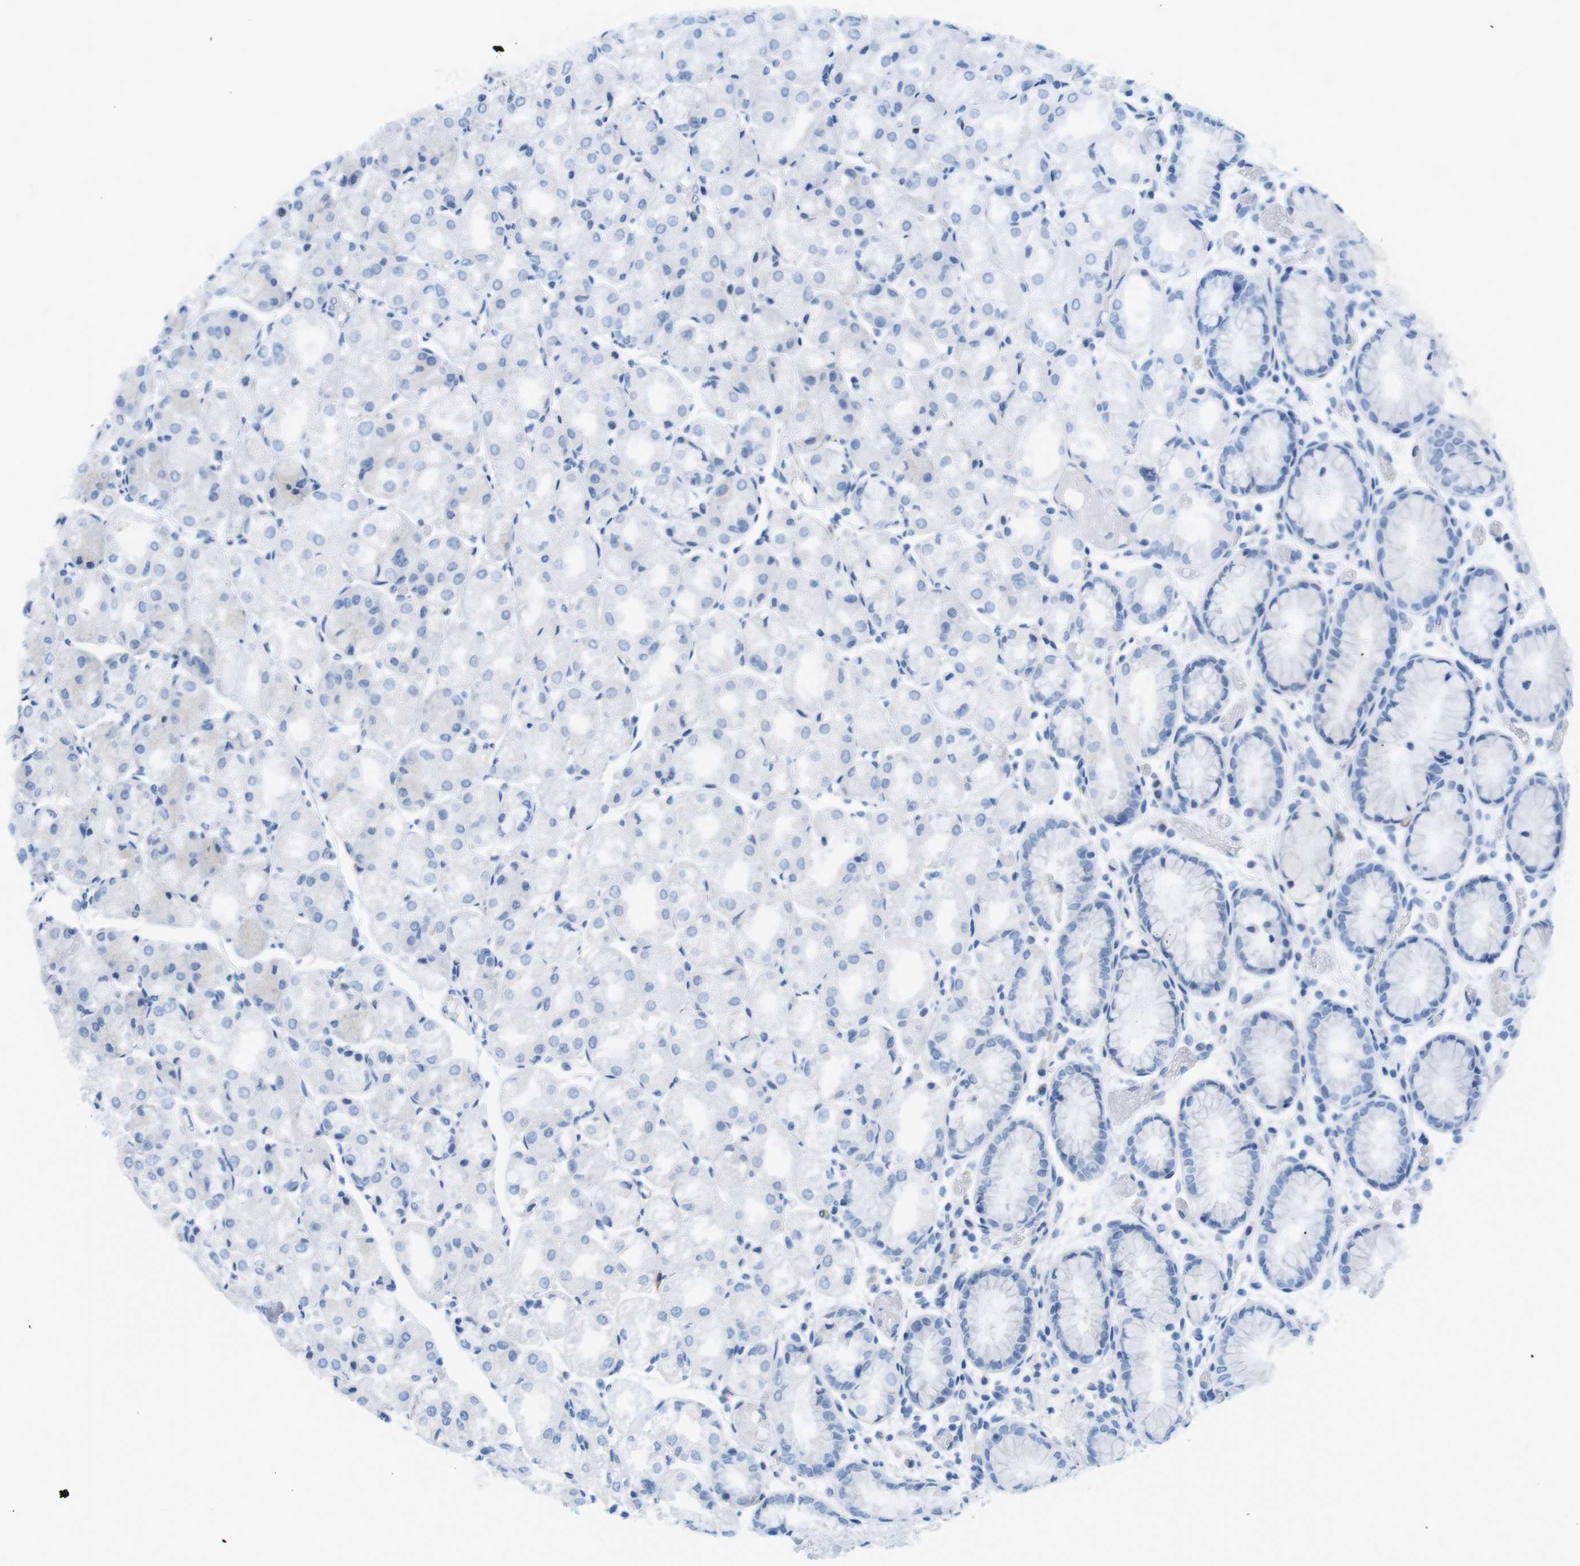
{"staining": {"intensity": "weak", "quantity": "<25%", "location": "cytoplasmic/membranous"}, "tissue": "stomach", "cell_type": "Glandular cells", "image_type": "normal", "snomed": [{"axis": "morphology", "description": "Normal tissue, NOS"}, {"axis": "topography", "description": "Stomach, upper"}], "caption": "Immunohistochemistry (IHC) of normal stomach demonstrates no expression in glandular cells.", "gene": "TNFRSF4", "patient": {"sex": "male", "age": 72}}